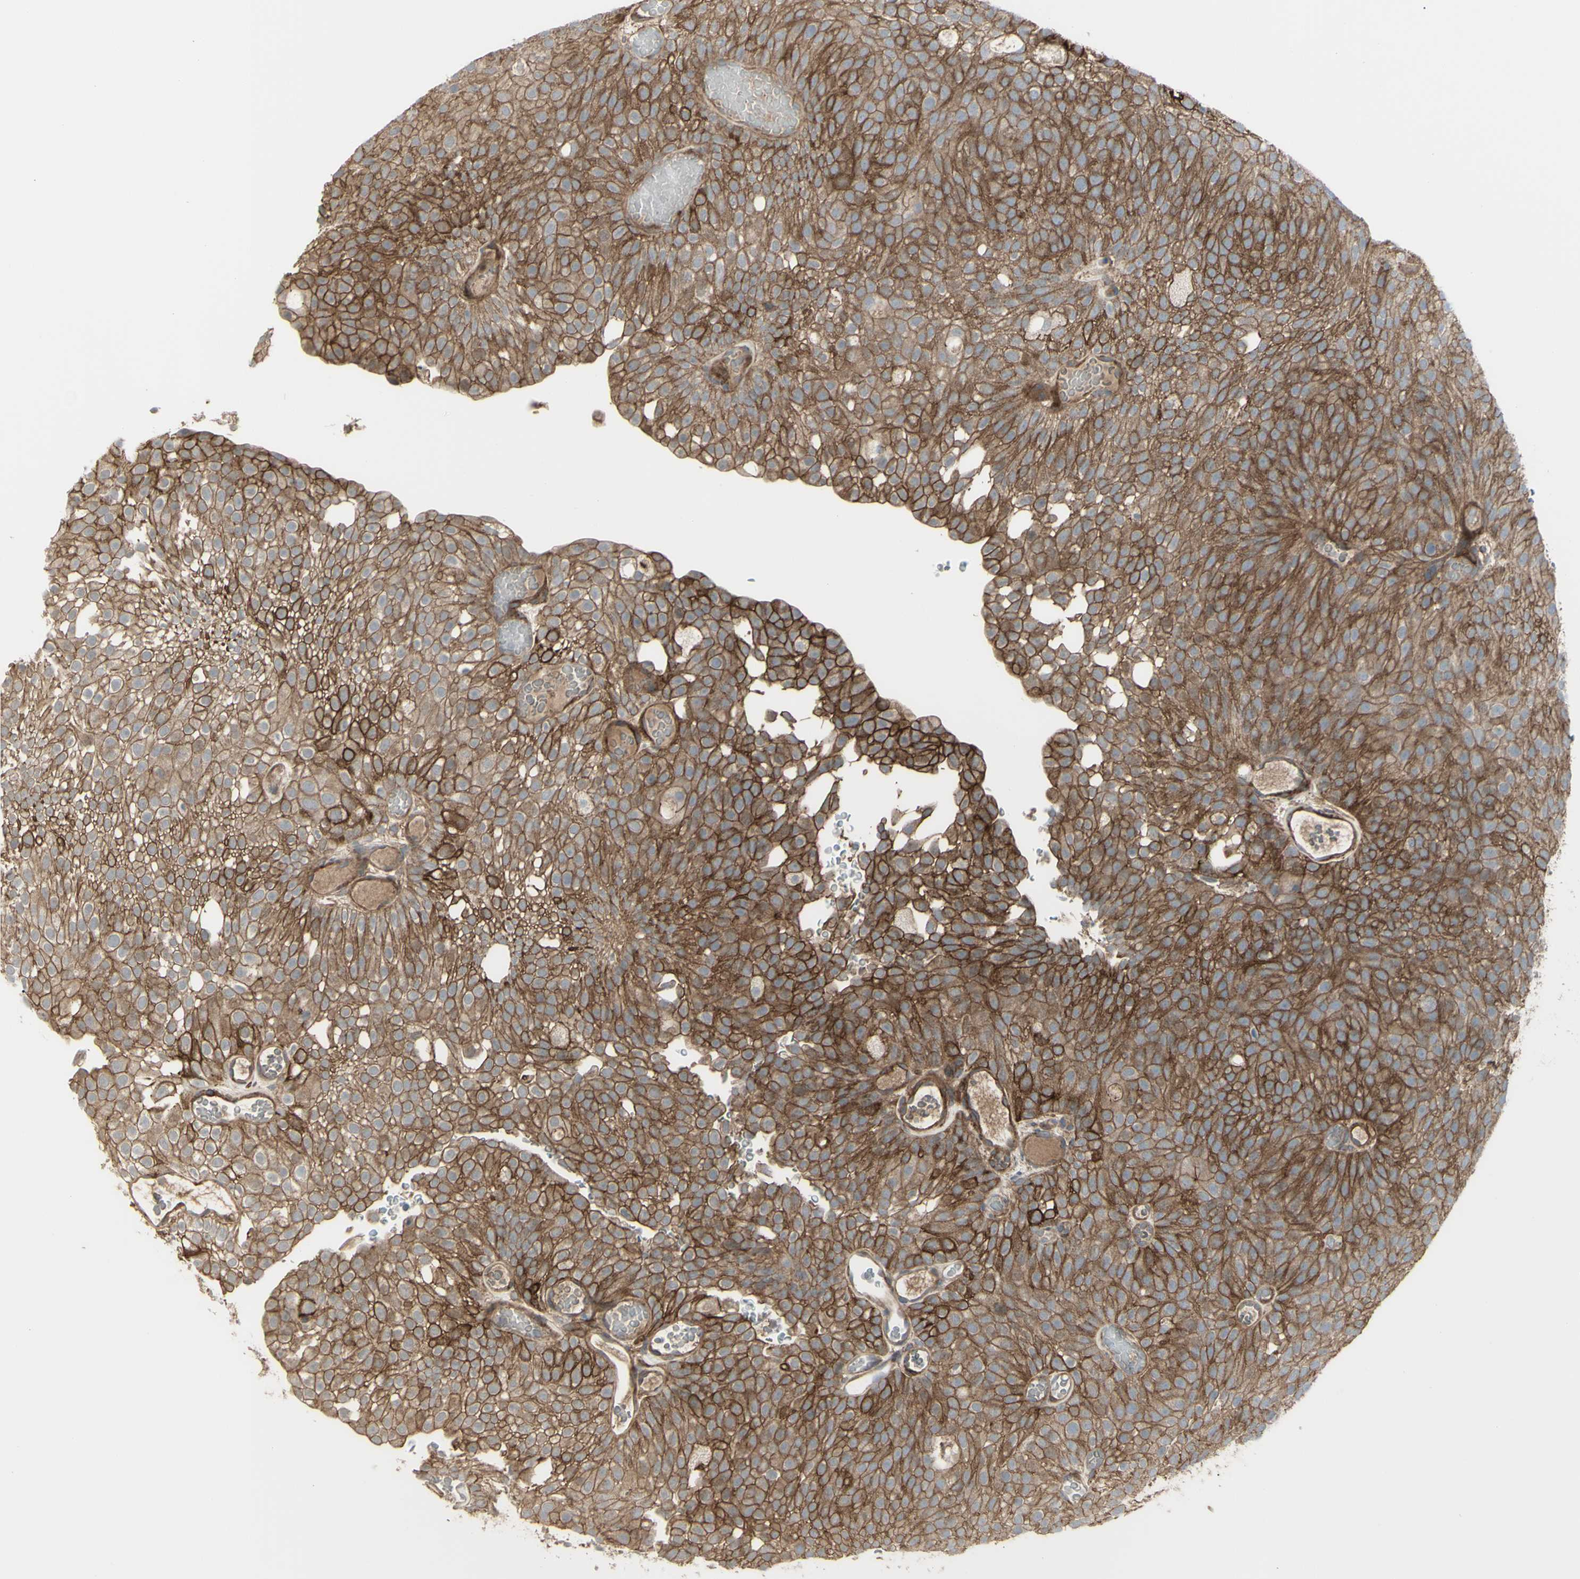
{"staining": {"intensity": "moderate", "quantity": ">75%", "location": "cytoplasmic/membranous"}, "tissue": "urothelial cancer", "cell_type": "Tumor cells", "image_type": "cancer", "snomed": [{"axis": "morphology", "description": "Urothelial carcinoma, Low grade"}, {"axis": "topography", "description": "Urinary bladder"}], "caption": "Urothelial cancer stained with a brown dye reveals moderate cytoplasmic/membranous positive expression in approximately >75% of tumor cells.", "gene": "CD276", "patient": {"sex": "male", "age": 78}}